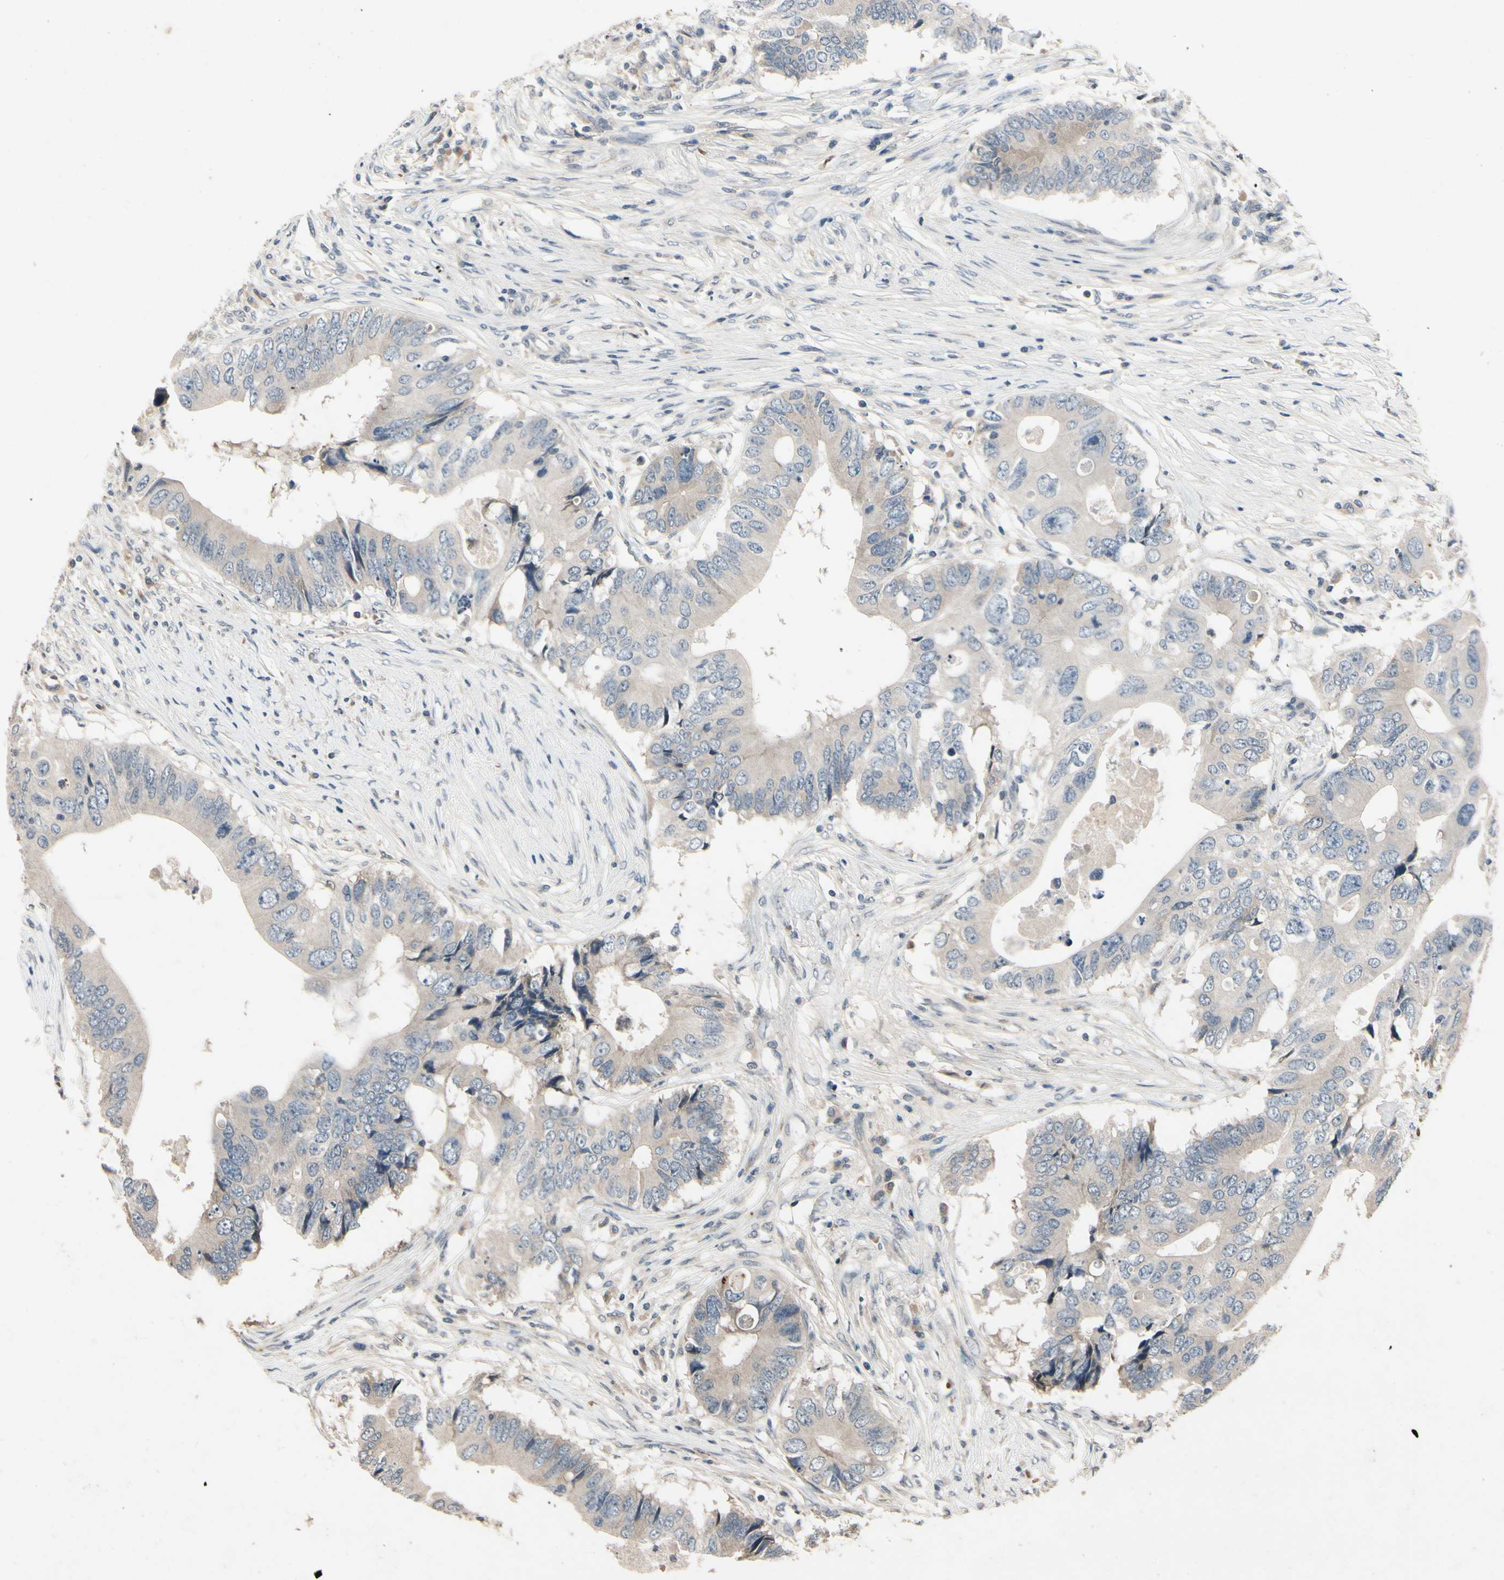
{"staining": {"intensity": "weak", "quantity": "25%-75%", "location": "cytoplasmic/membranous"}, "tissue": "colorectal cancer", "cell_type": "Tumor cells", "image_type": "cancer", "snomed": [{"axis": "morphology", "description": "Adenocarcinoma, NOS"}, {"axis": "topography", "description": "Colon"}], "caption": "Protein staining exhibits weak cytoplasmic/membranous staining in about 25%-75% of tumor cells in adenocarcinoma (colorectal).", "gene": "DPY19L3", "patient": {"sex": "male", "age": 71}}